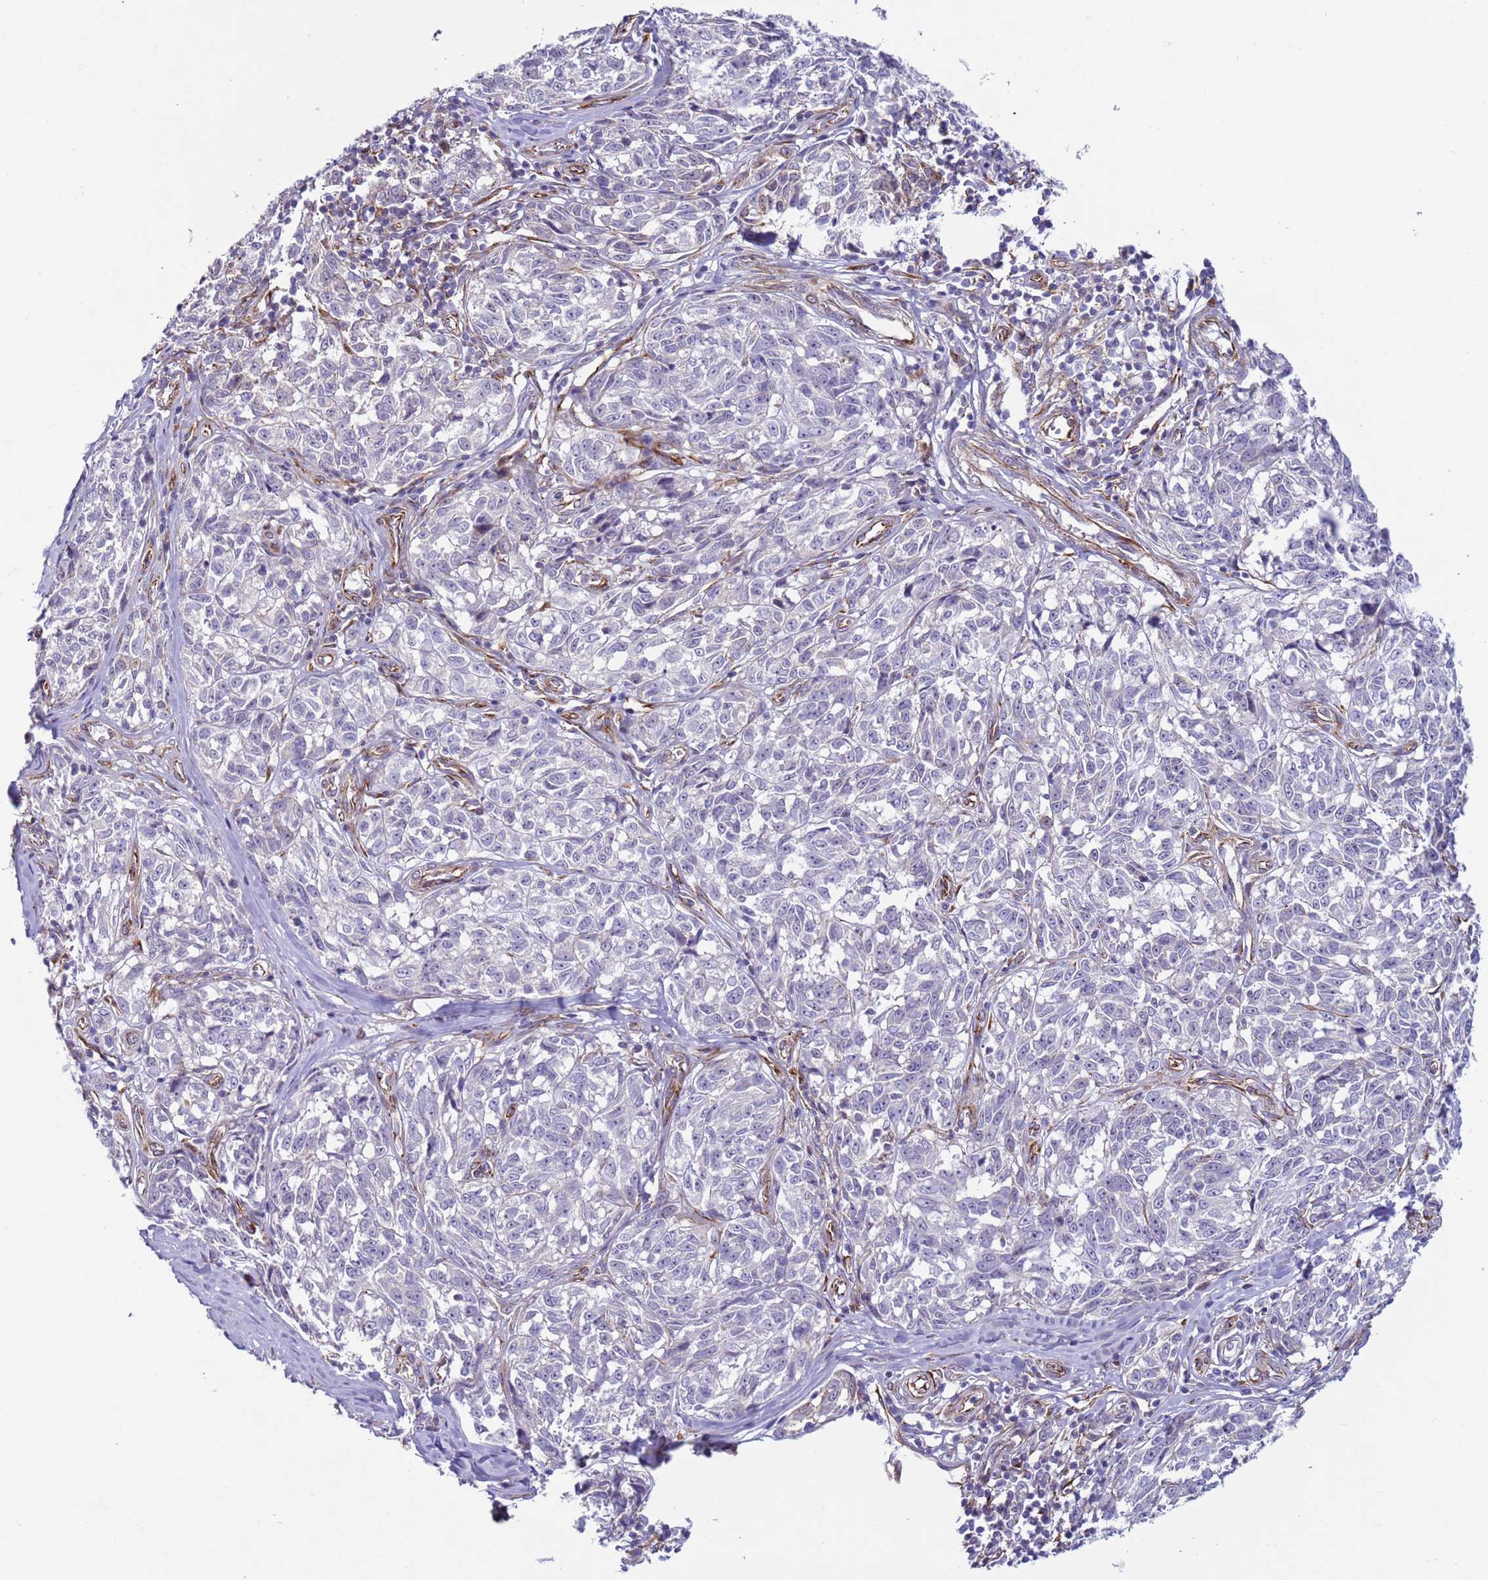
{"staining": {"intensity": "negative", "quantity": "none", "location": "none"}, "tissue": "melanoma", "cell_type": "Tumor cells", "image_type": "cancer", "snomed": [{"axis": "morphology", "description": "Normal tissue, NOS"}, {"axis": "morphology", "description": "Malignant melanoma, NOS"}, {"axis": "topography", "description": "Skin"}], "caption": "DAB (3,3'-diaminobenzidine) immunohistochemical staining of human melanoma exhibits no significant positivity in tumor cells.", "gene": "HEATR1", "patient": {"sex": "female", "age": 64}}